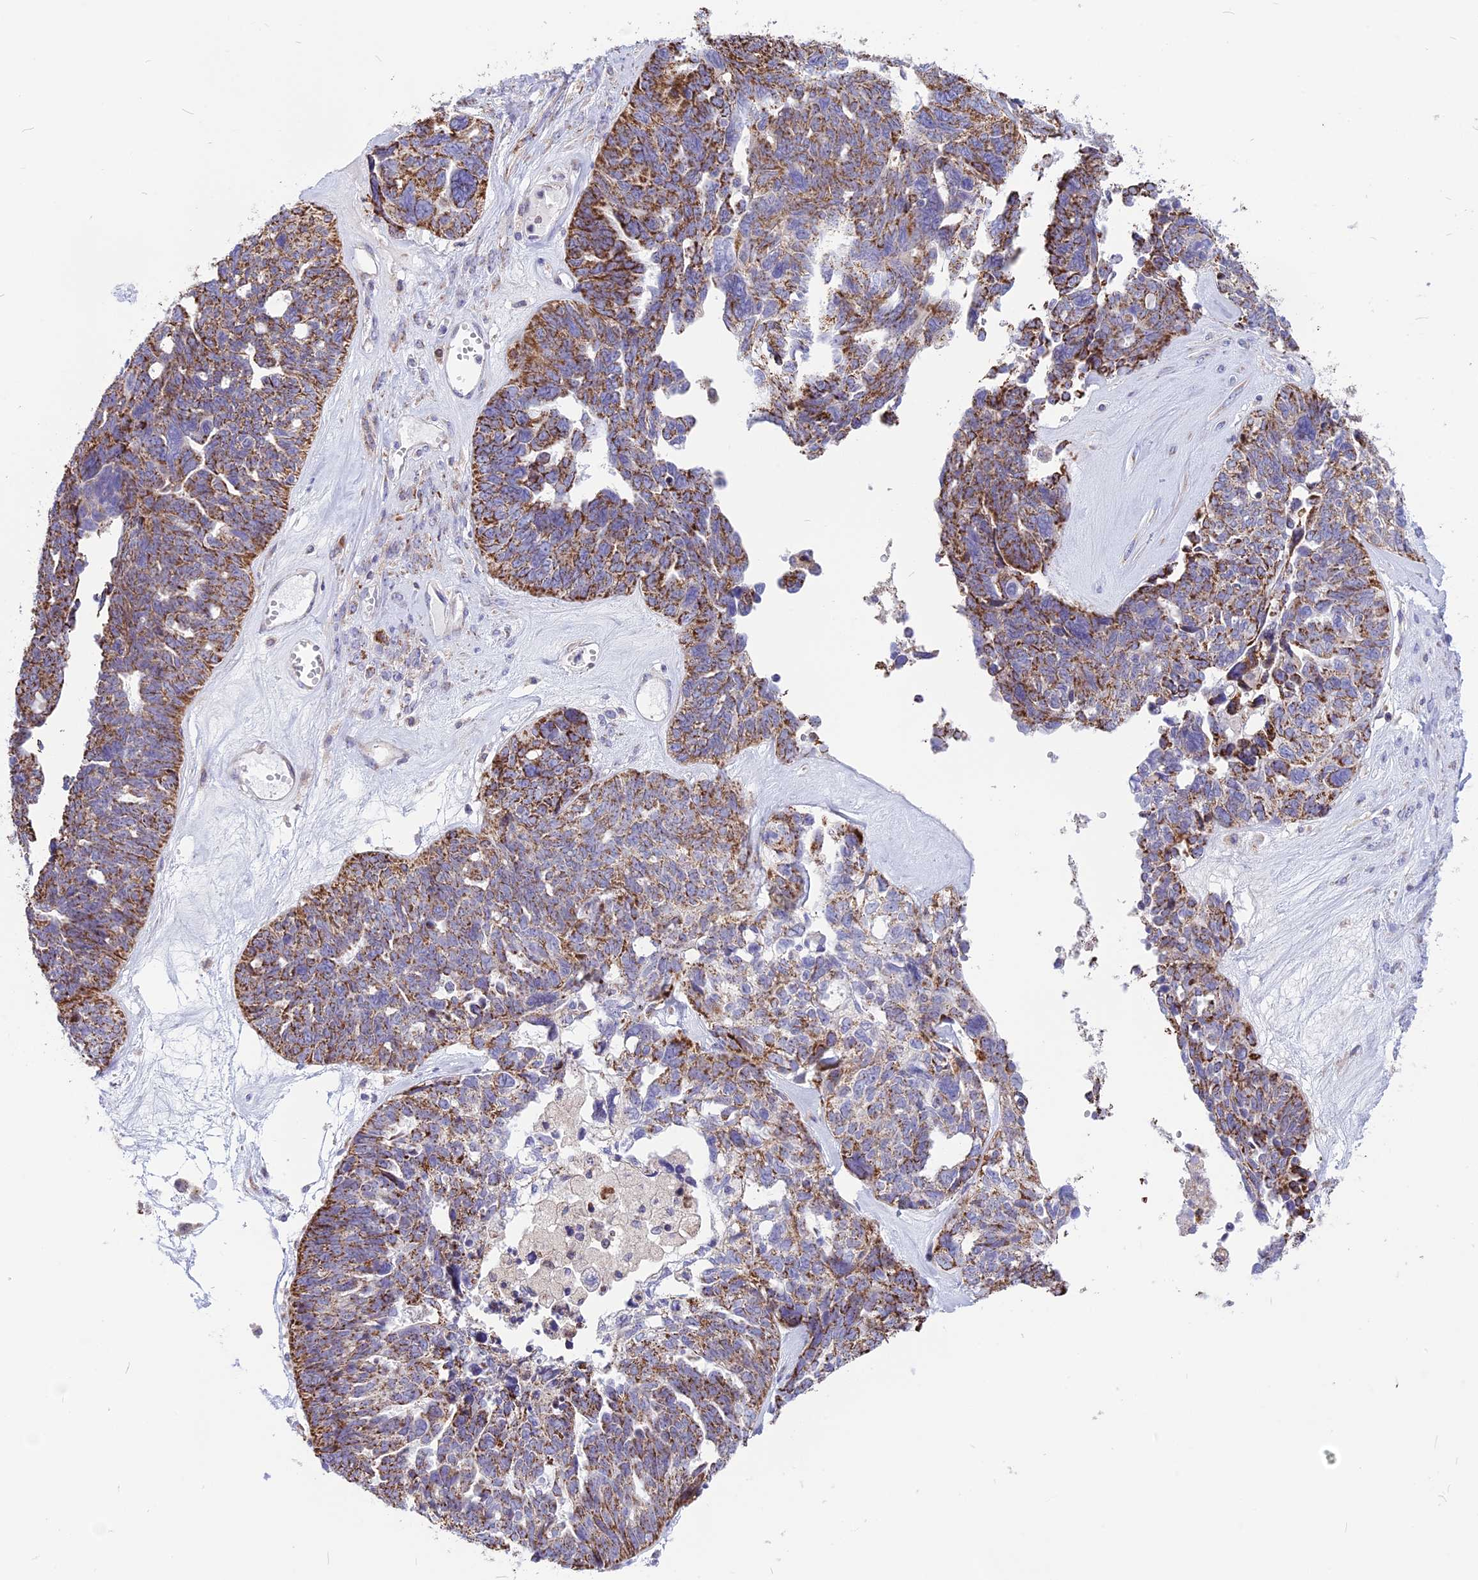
{"staining": {"intensity": "moderate", "quantity": ">75%", "location": "cytoplasmic/membranous"}, "tissue": "ovarian cancer", "cell_type": "Tumor cells", "image_type": "cancer", "snomed": [{"axis": "morphology", "description": "Cystadenocarcinoma, serous, NOS"}, {"axis": "topography", "description": "Ovary"}], "caption": "Immunohistochemistry (DAB) staining of human ovarian cancer exhibits moderate cytoplasmic/membranous protein positivity in about >75% of tumor cells. (brown staining indicates protein expression, while blue staining denotes nuclei).", "gene": "DOC2B", "patient": {"sex": "female", "age": 79}}